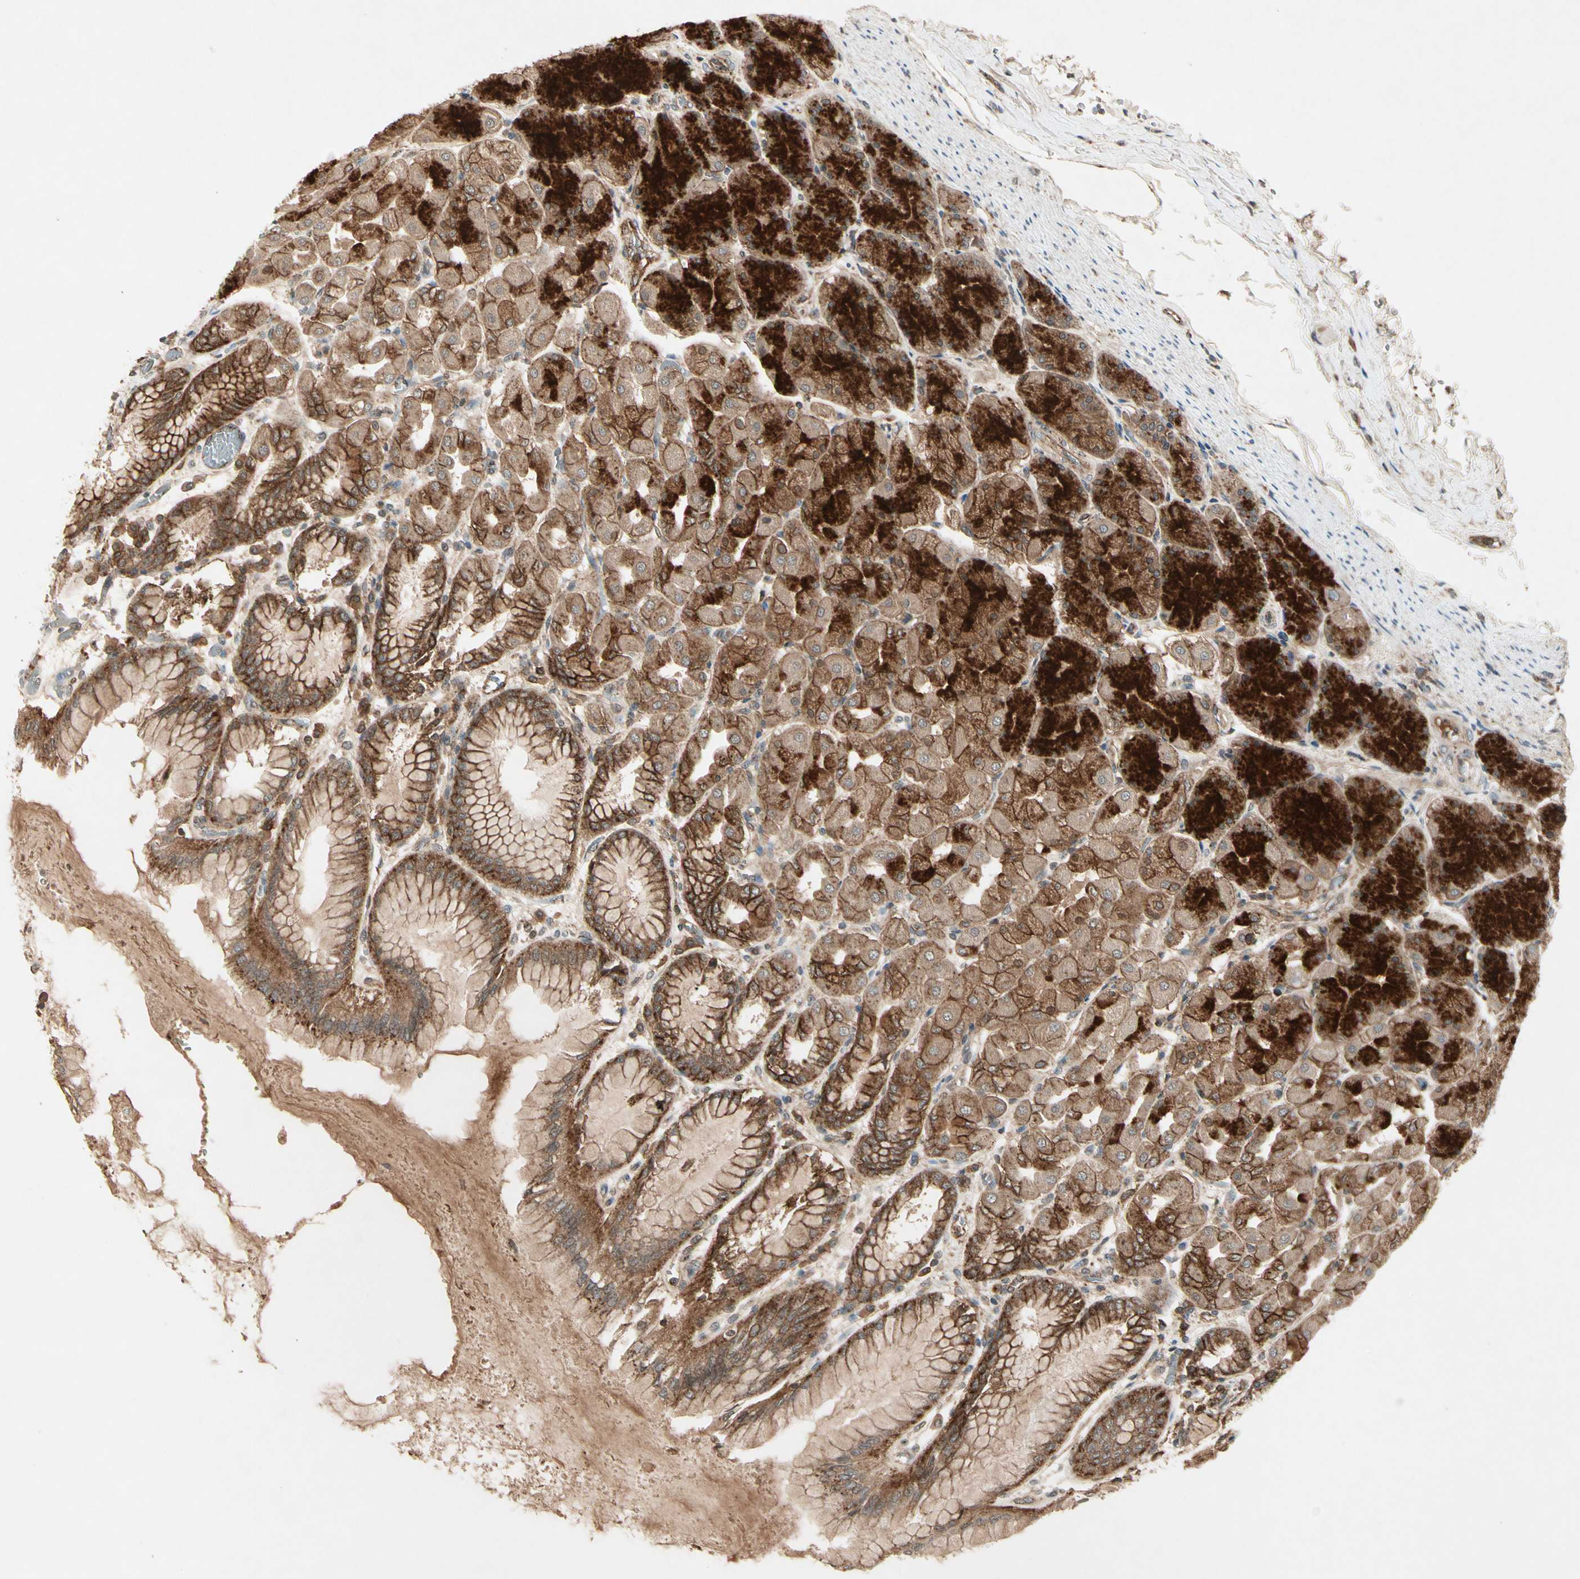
{"staining": {"intensity": "strong", "quantity": ">75%", "location": "cytoplasmic/membranous"}, "tissue": "stomach", "cell_type": "Glandular cells", "image_type": "normal", "snomed": [{"axis": "morphology", "description": "Normal tissue, NOS"}, {"axis": "topography", "description": "Stomach, upper"}], "caption": "Strong cytoplasmic/membranous protein staining is present in approximately >75% of glandular cells in stomach.", "gene": "FLOT1", "patient": {"sex": "female", "age": 56}}